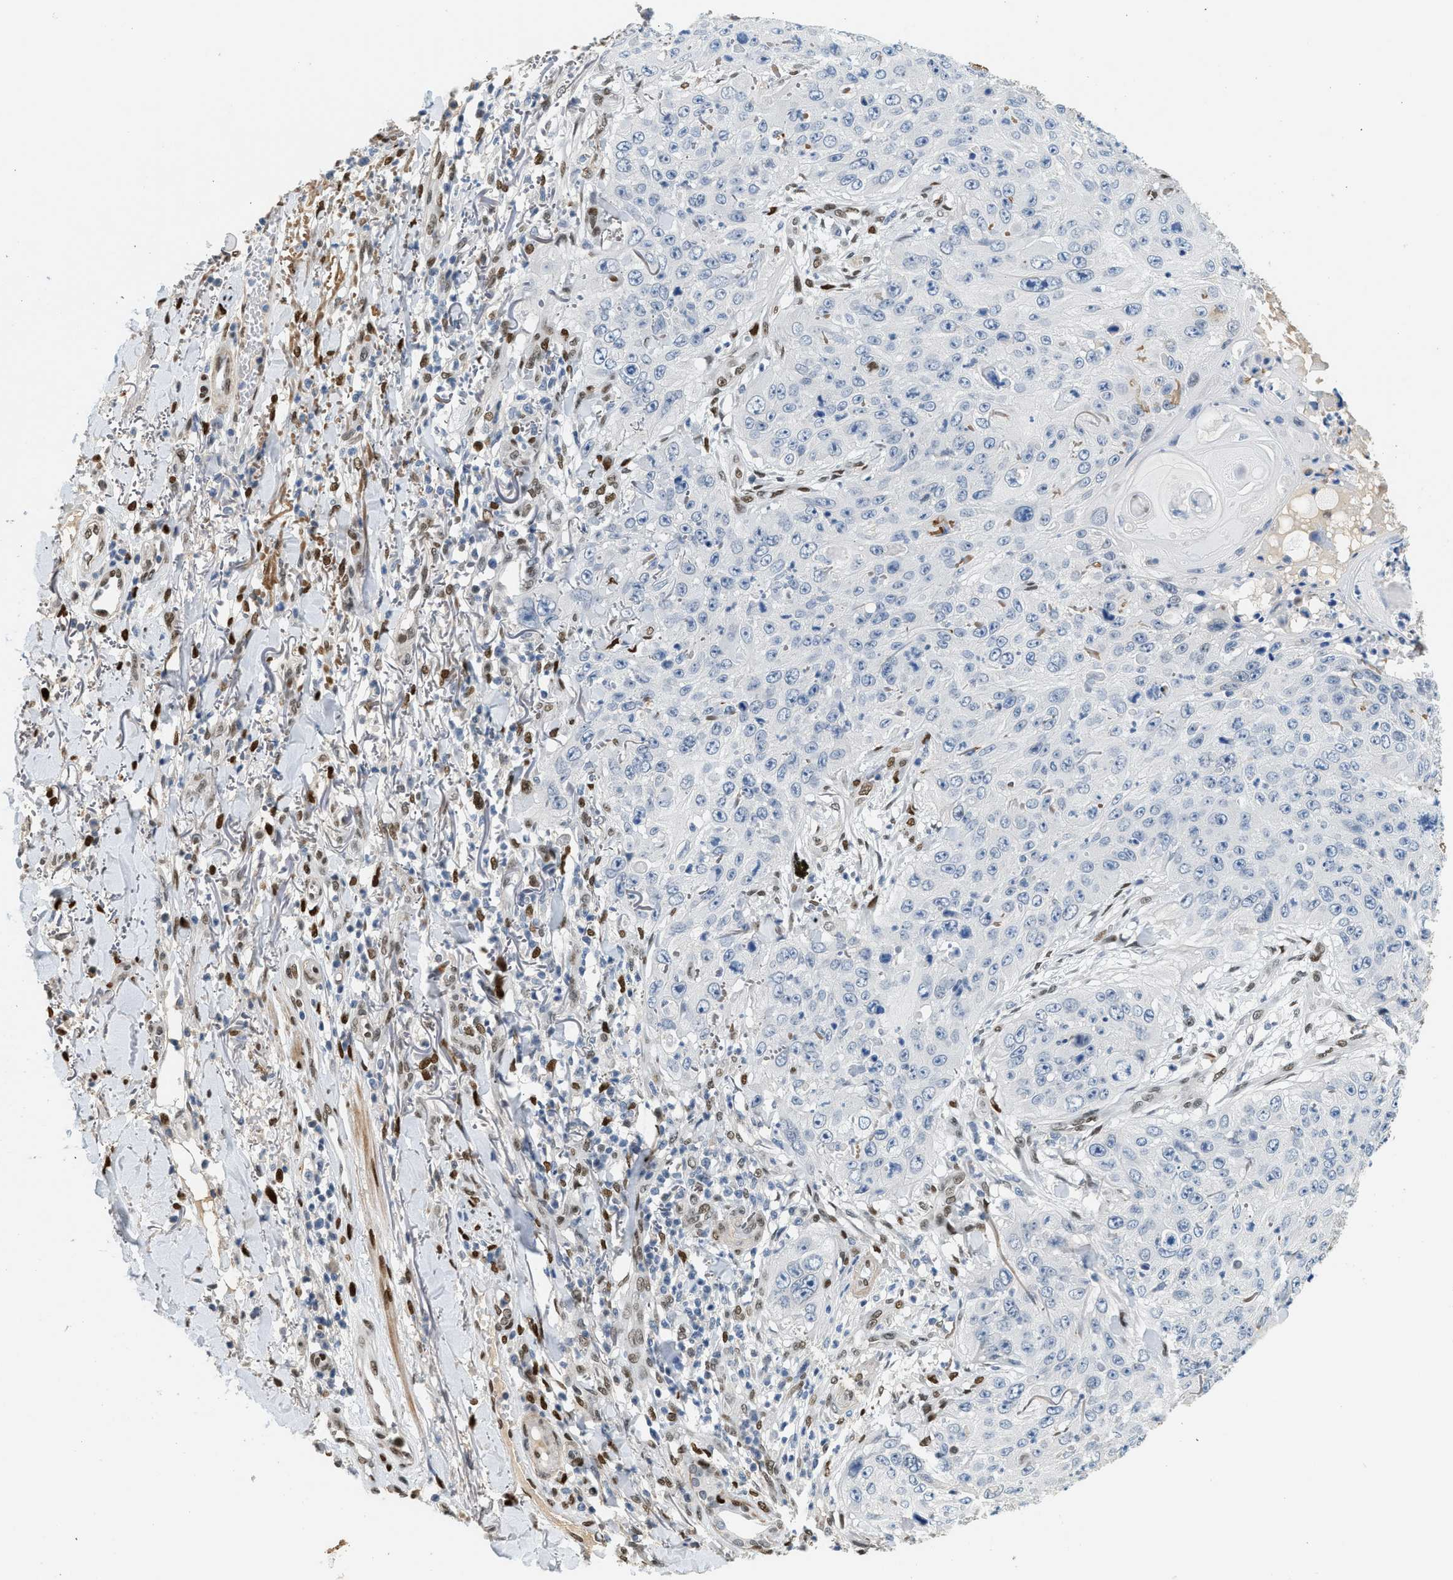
{"staining": {"intensity": "negative", "quantity": "none", "location": "none"}, "tissue": "skin cancer", "cell_type": "Tumor cells", "image_type": "cancer", "snomed": [{"axis": "morphology", "description": "Squamous cell carcinoma, NOS"}, {"axis": "topography", "description": "Skin"}], "caption": "An immunohistochemistry micrograph of skin cancer is shown. There is no staining in tumor cells of skin cancer.", "gene": "ZBTB20", "patient": {"sex": "female", "age": 80}}